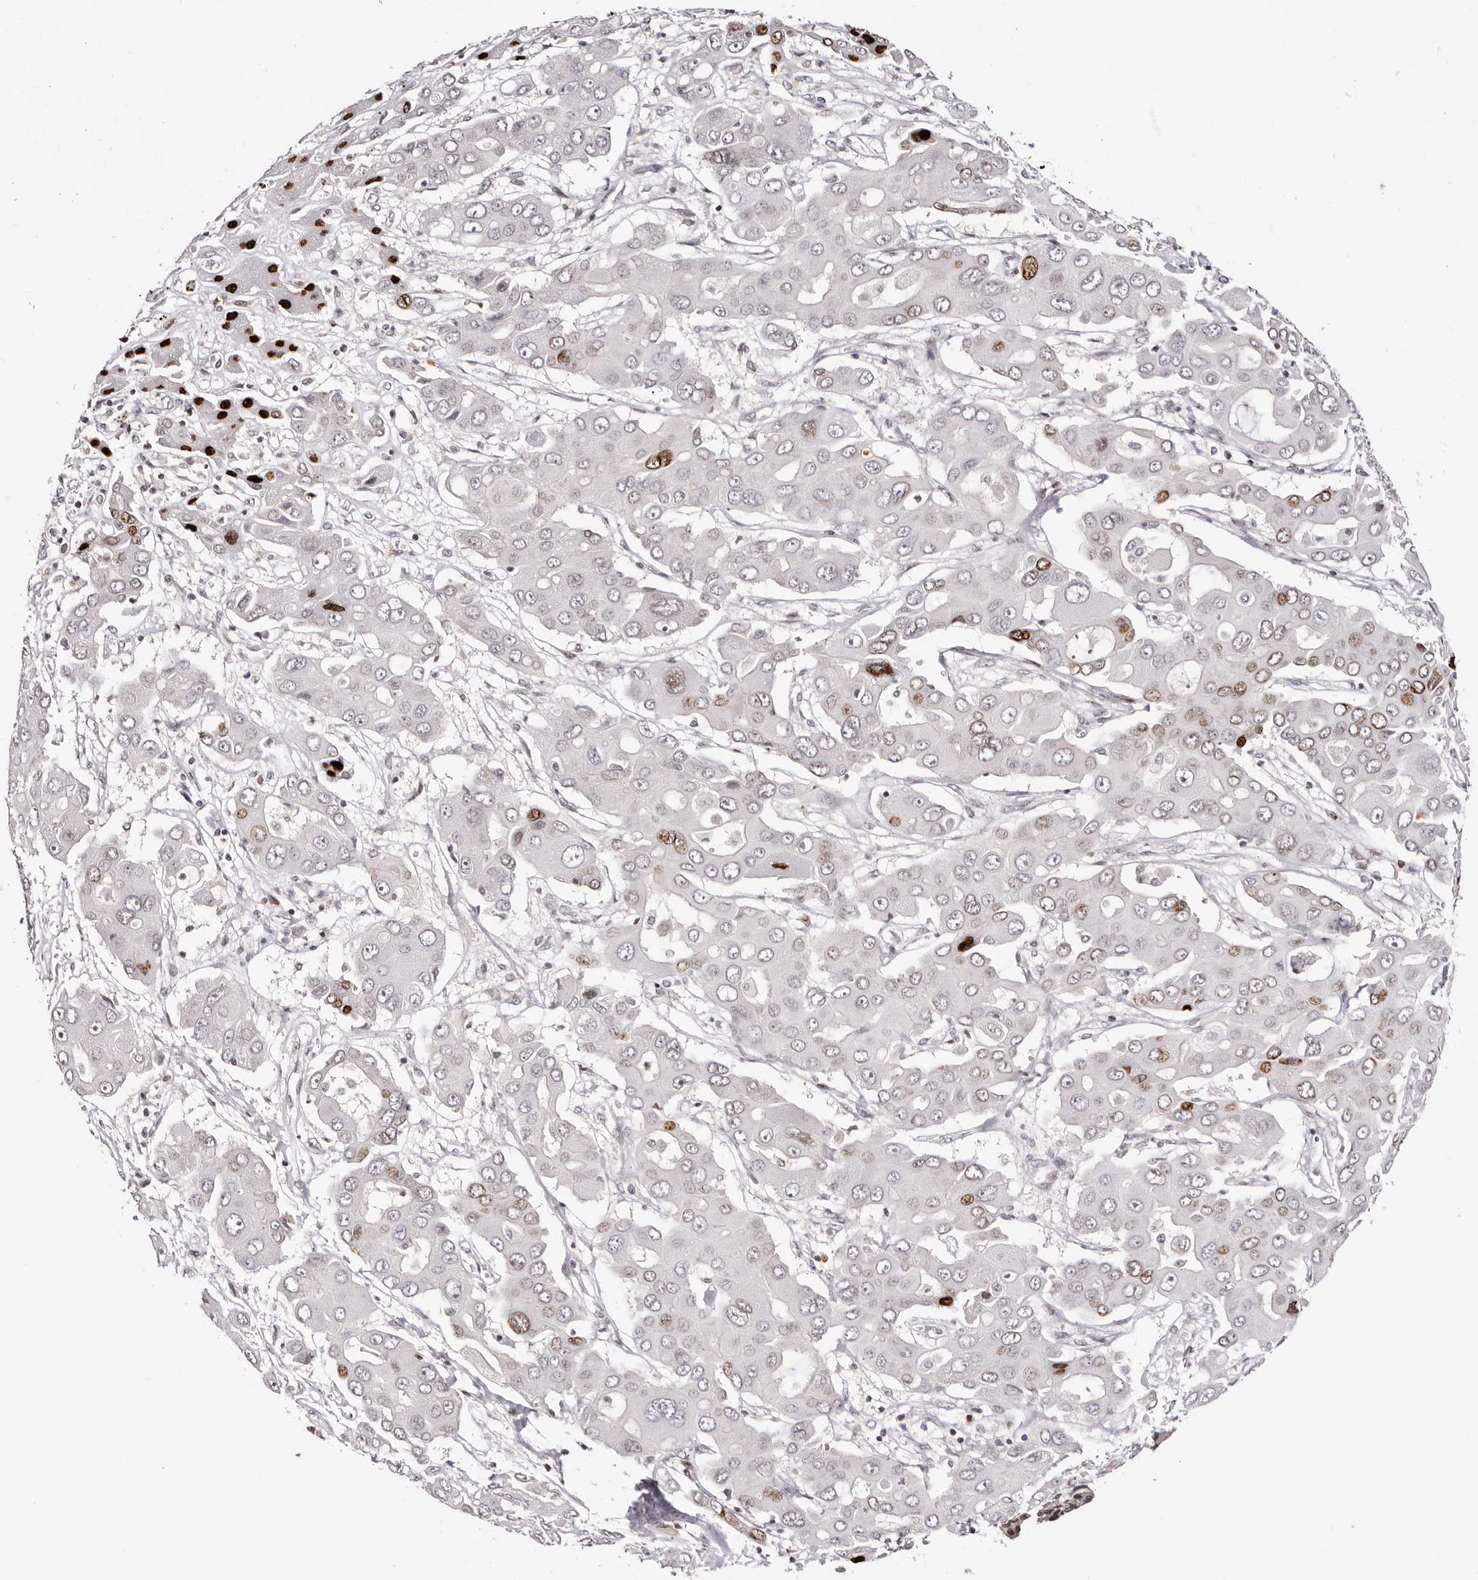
{"staining": {"intensity": "moderate", "quantity": "<25%", "location": "nuclear"}, "tissue": "liver cancer", "cell_type": "Tumor cells", "image_type": "cancer", "snomed": [{"axis": "morphology", "description": "Cholangiocarcinoma"}, {"axis": "topography", "description": "Liver"}], "caption": "Protein expression by immunohistochemistry demonstrates moderate nuclear expression in about <25% of tumor cells in liver cholangiocarcinoma.", "gene": "NUP153", "patient": {"sex": "male", "age": 67}}